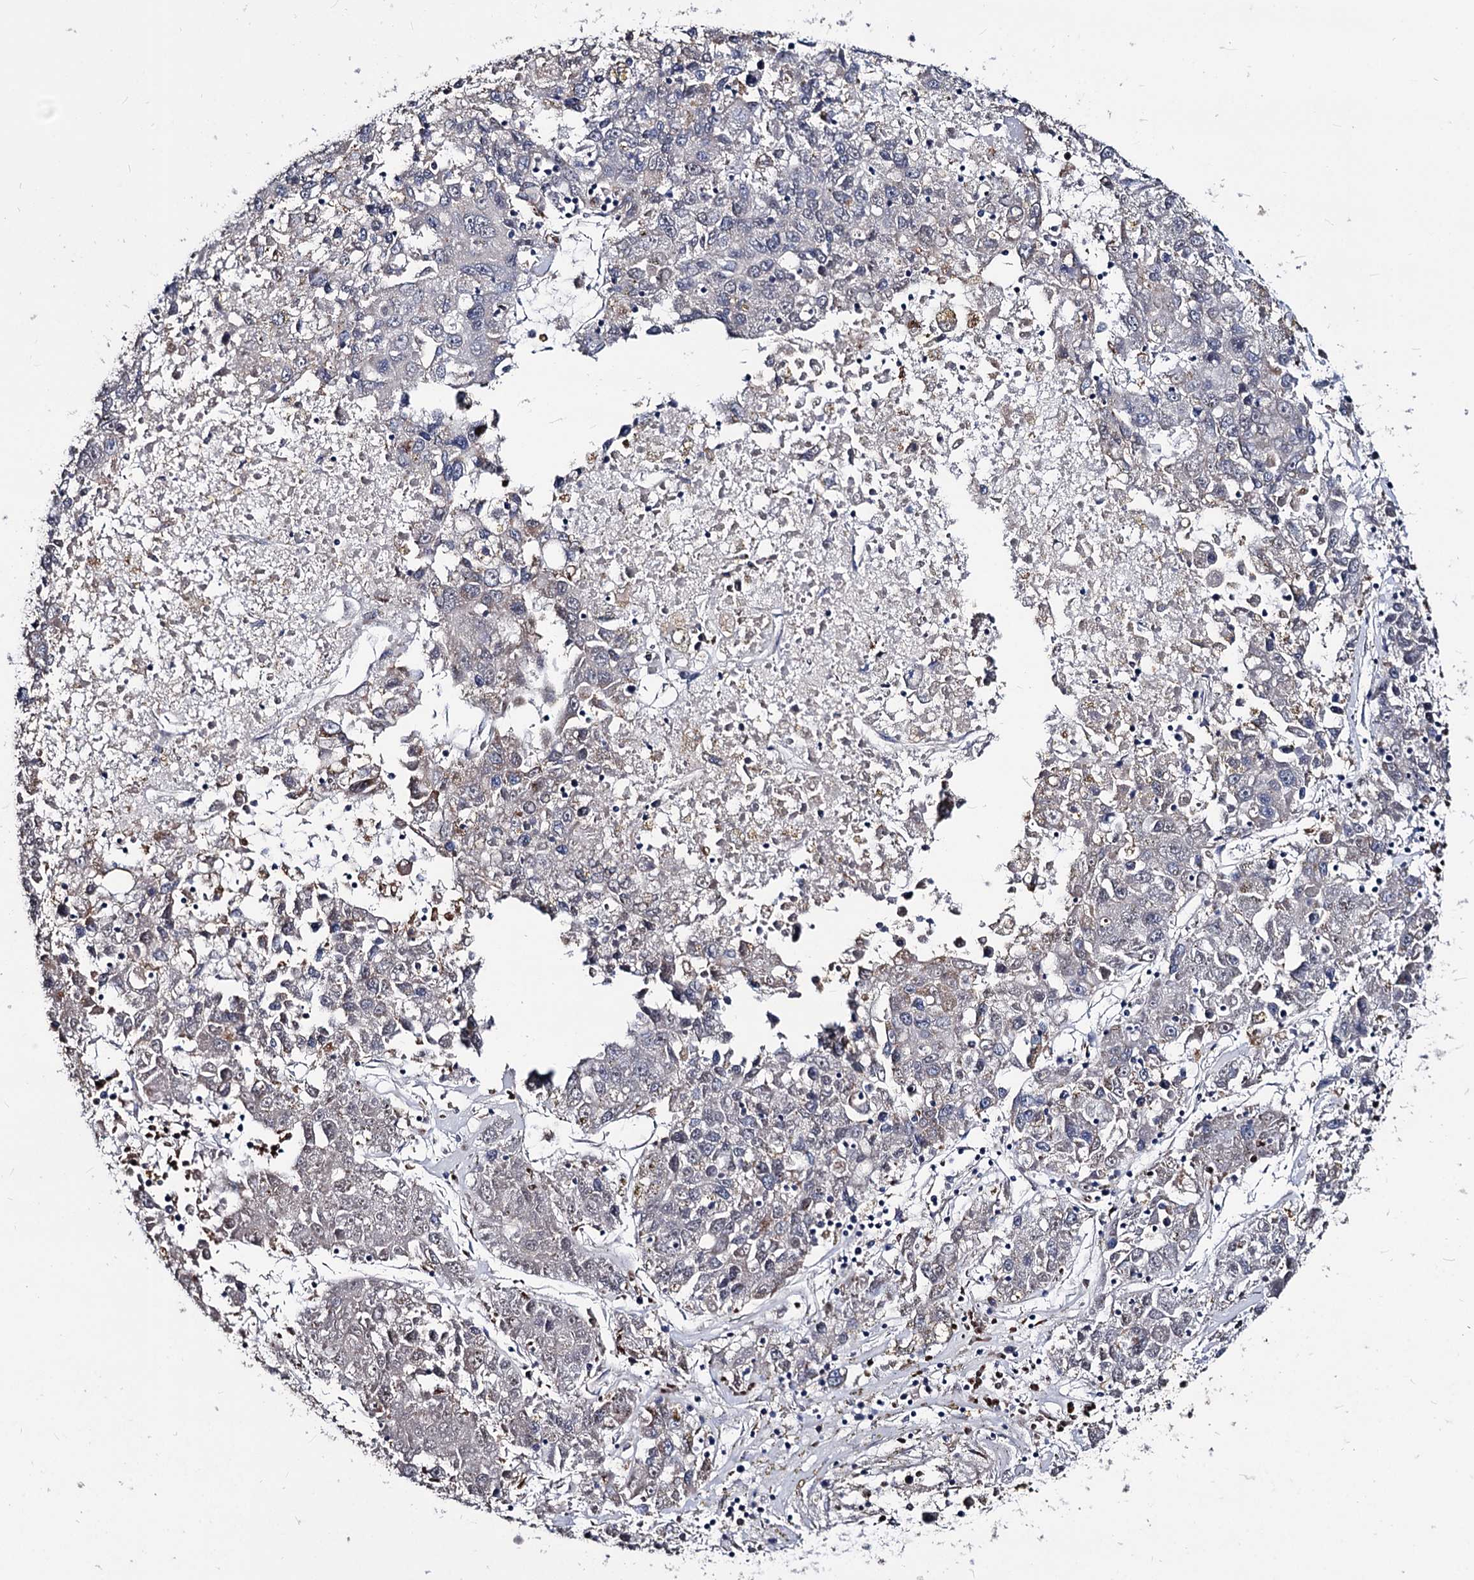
{"staining": {"intensity": "negative", "quantity": "none", "location": "none"}, "tissue": "liver cancer", "cell_type": "Tumor cells", "image_type": "cancer", "snomed": [{"axis": "morphology", "description": "Carcinoma, Hepatocellular, NOS"}, {"axis": "topography", "description": "Liver"}], "caption": "High magnification brightfield microscopy of liver hepatocellular carcinoma stained with DAB (3,3'-diaminobenzidine) (brown) and counterstained with hematoxylin (blue): tumor cells show no significant staining. (Stains: DAB (3,3'-diaminobenzidine) IHC with hematoxylin counter stain, Microscopy: brightfield microscopy at high magnification).", "gene": "SMAGP", "patient": {"sex": "male", "age": 49}}